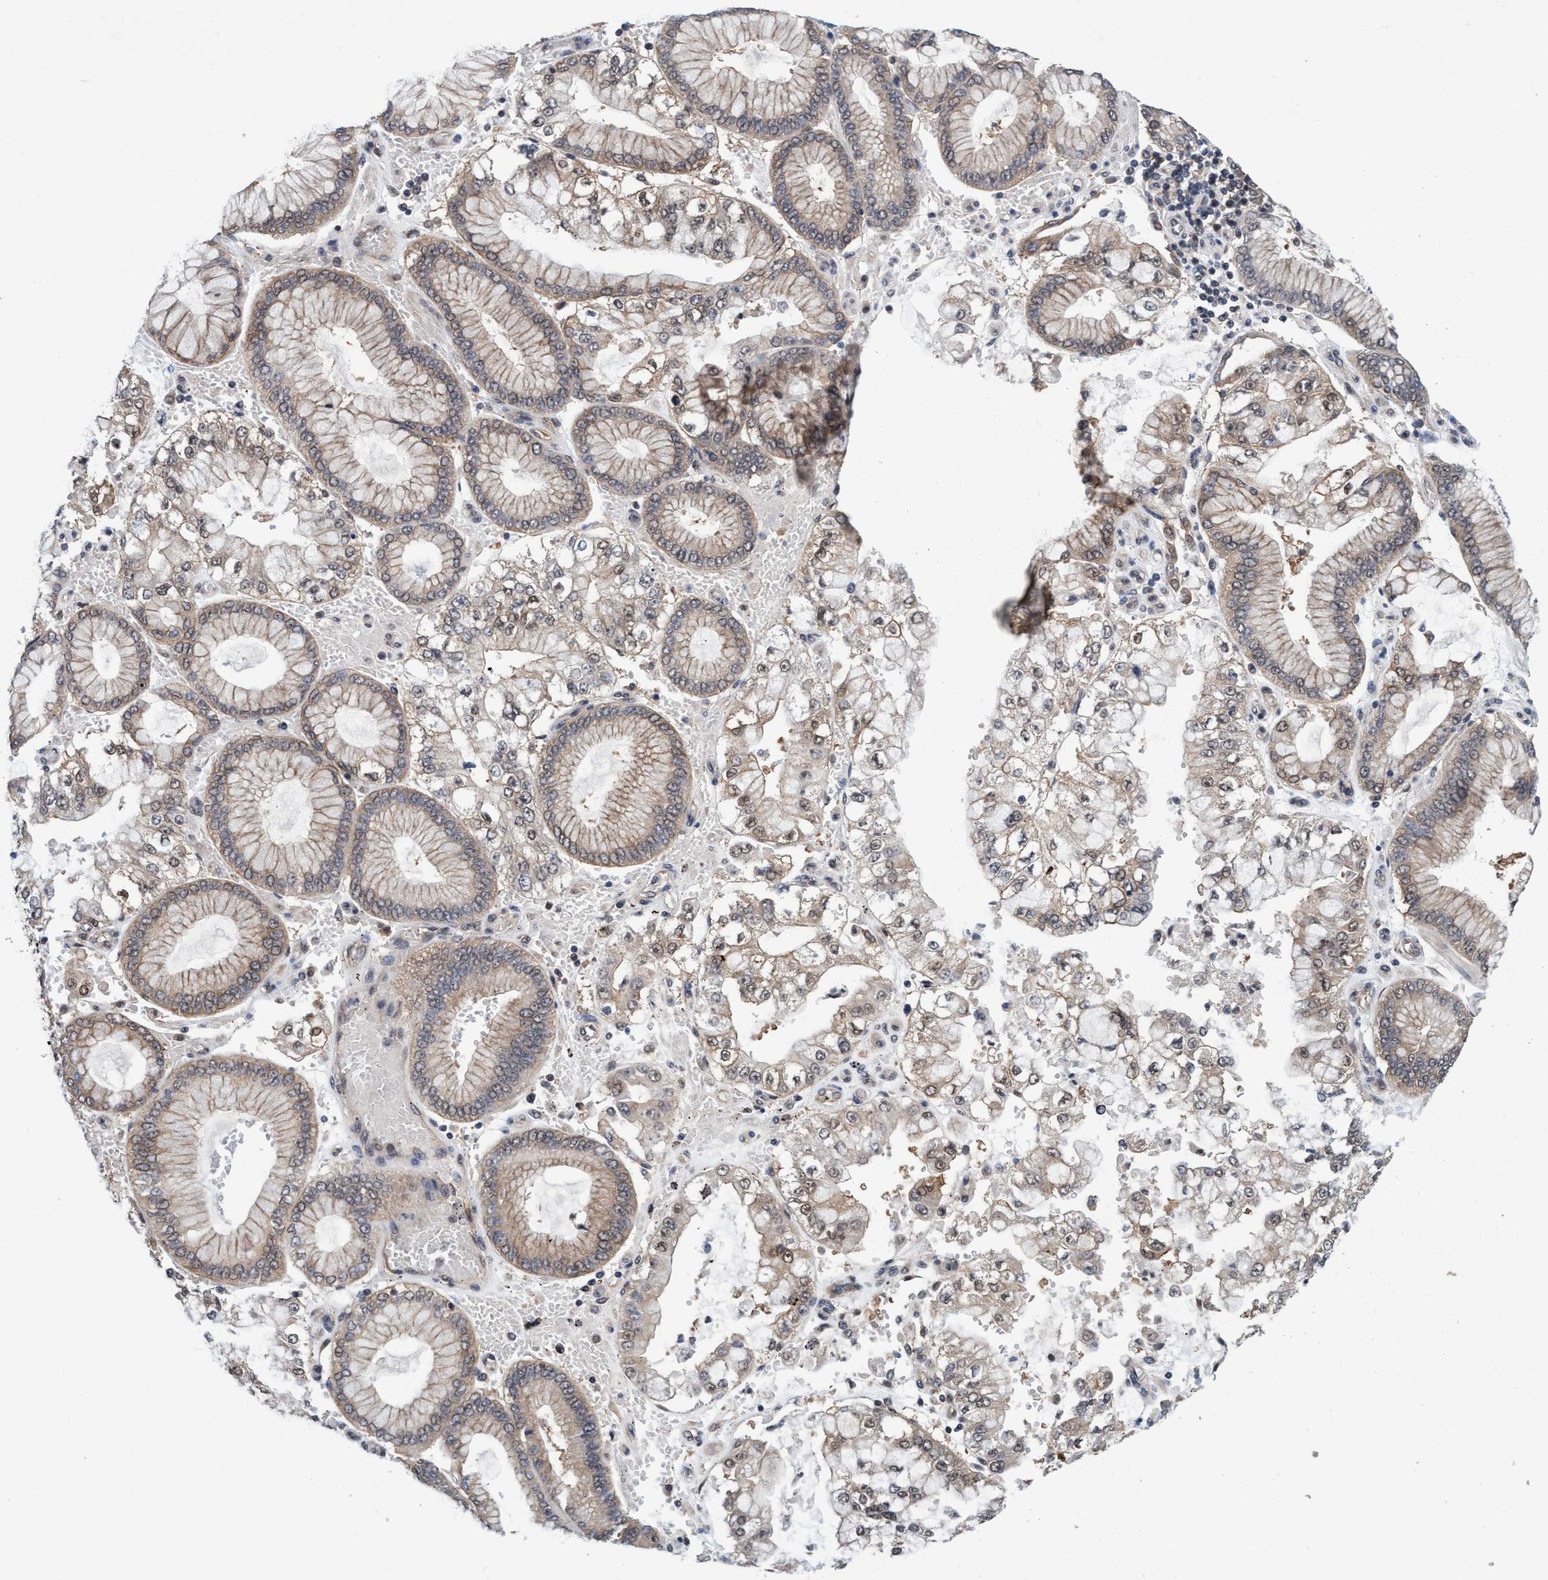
{"staining": {"intensity": "weak", "quantity": ">75%", "location": "cytoplasmic/membranous"}, "tissue": "stomach cancer", "cell_type": "Tumor cells", "image_type": "cancer", "snomed": [{"axis": "morphology", "description": "Adenocarcinoma, NOS"}, {"axis": "topography", "description": "Stomach"}], "caption": "The histopathology image displays immunohistochemical staining of adenocarcinoma (stomach). There is weak cytoplasmic/membranous staining is identified in approximately >75% of tumor cells. The staining was performed using DAB (3,3'-diaminobenzidine) to visualize the protein expression in brown, while the nuclei were stained in blue with hematoxylin (Magnification: 20x).", "gene": "PSMD12", "patient": {"sex": "male", "age": 76}}